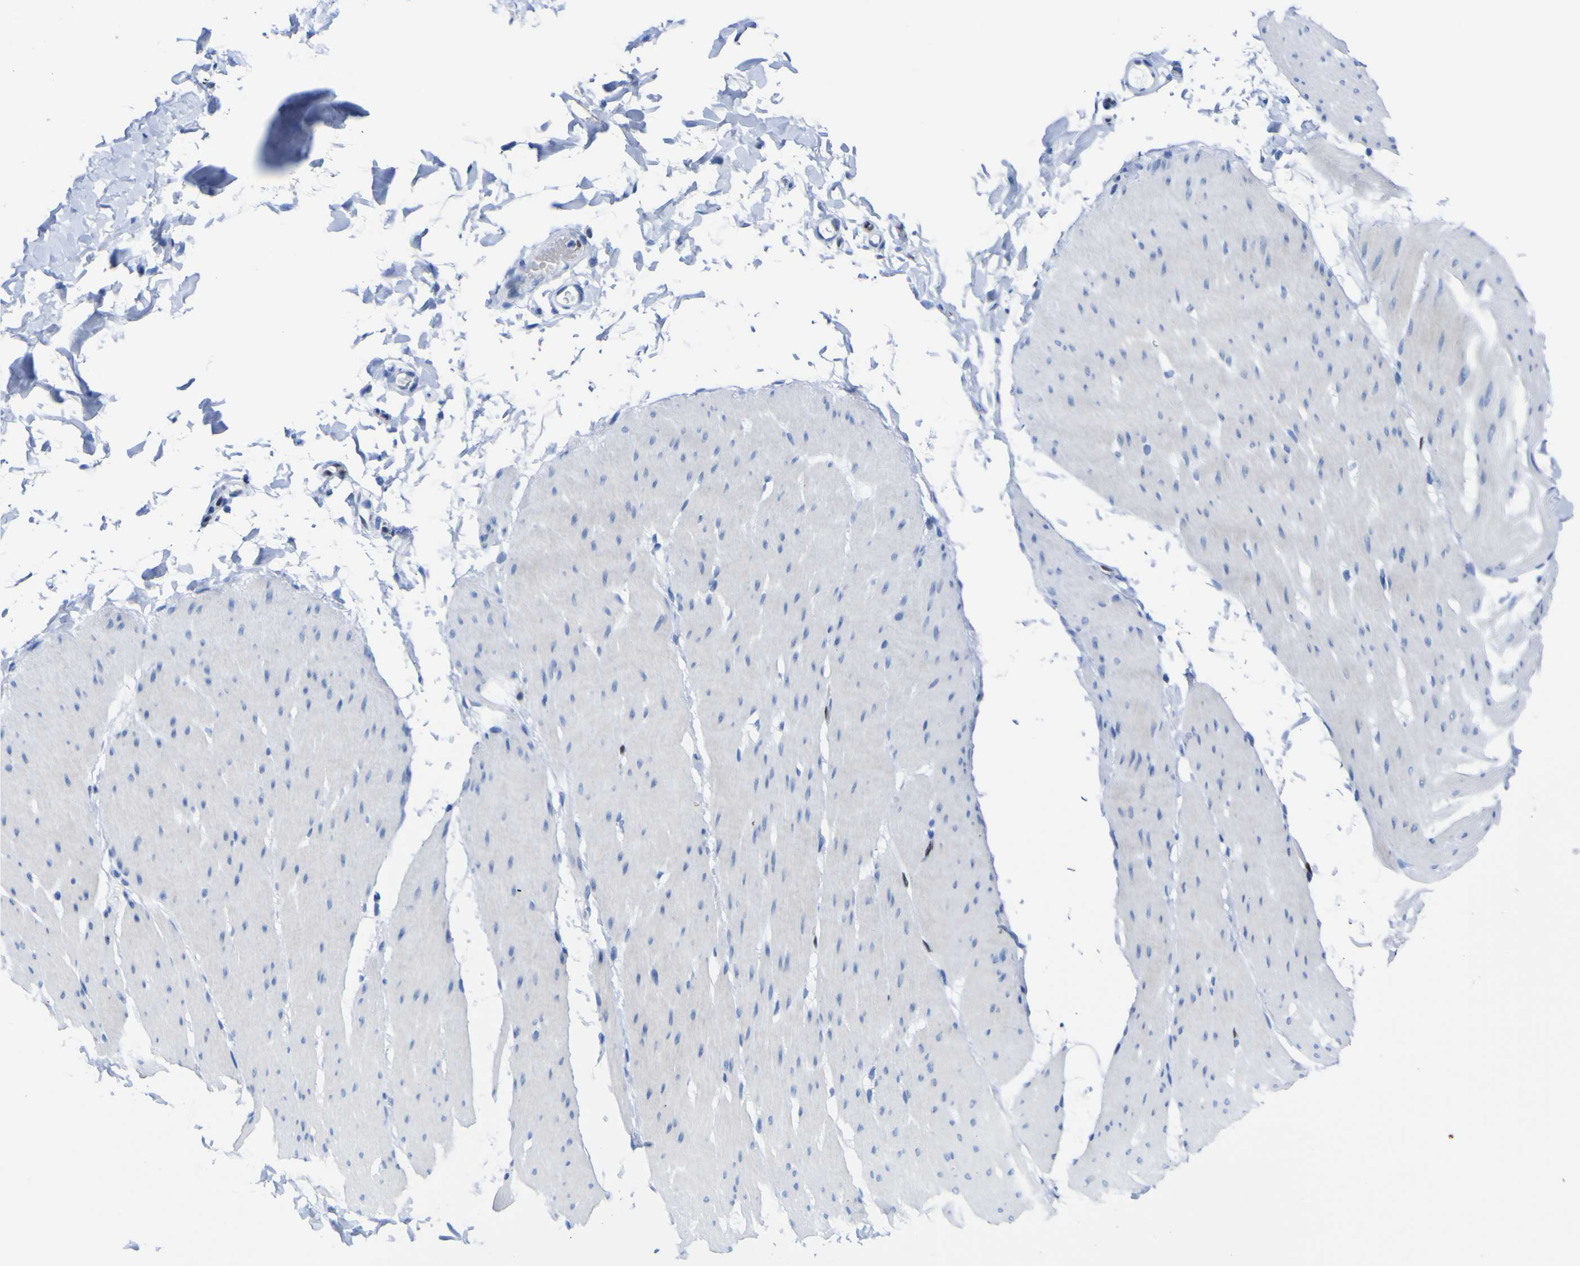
{"staining": {"intensity": "negative", "quantity": "none", "location": "none"}, "tissue": "smooth muscle", "cell_type": "Smooth muscle cells", "image_type": "normal", "snomed": [{"axis": "morphology", "description": "Normal tissue, NOS"}, {"axis": "topography", "description": "Smooth muscle"}, {"axis": "topography", "description": "Colon"}], "caption": "DAB immunohistochemical staining of benign human smooth muscle reveals no significant expression in smooth muscle cells. (Brightfield microscopy of DAB immunohistochemistry at high magnification).", "gene": "DACH1", "patient": {"sex": "male", "age": 67}}